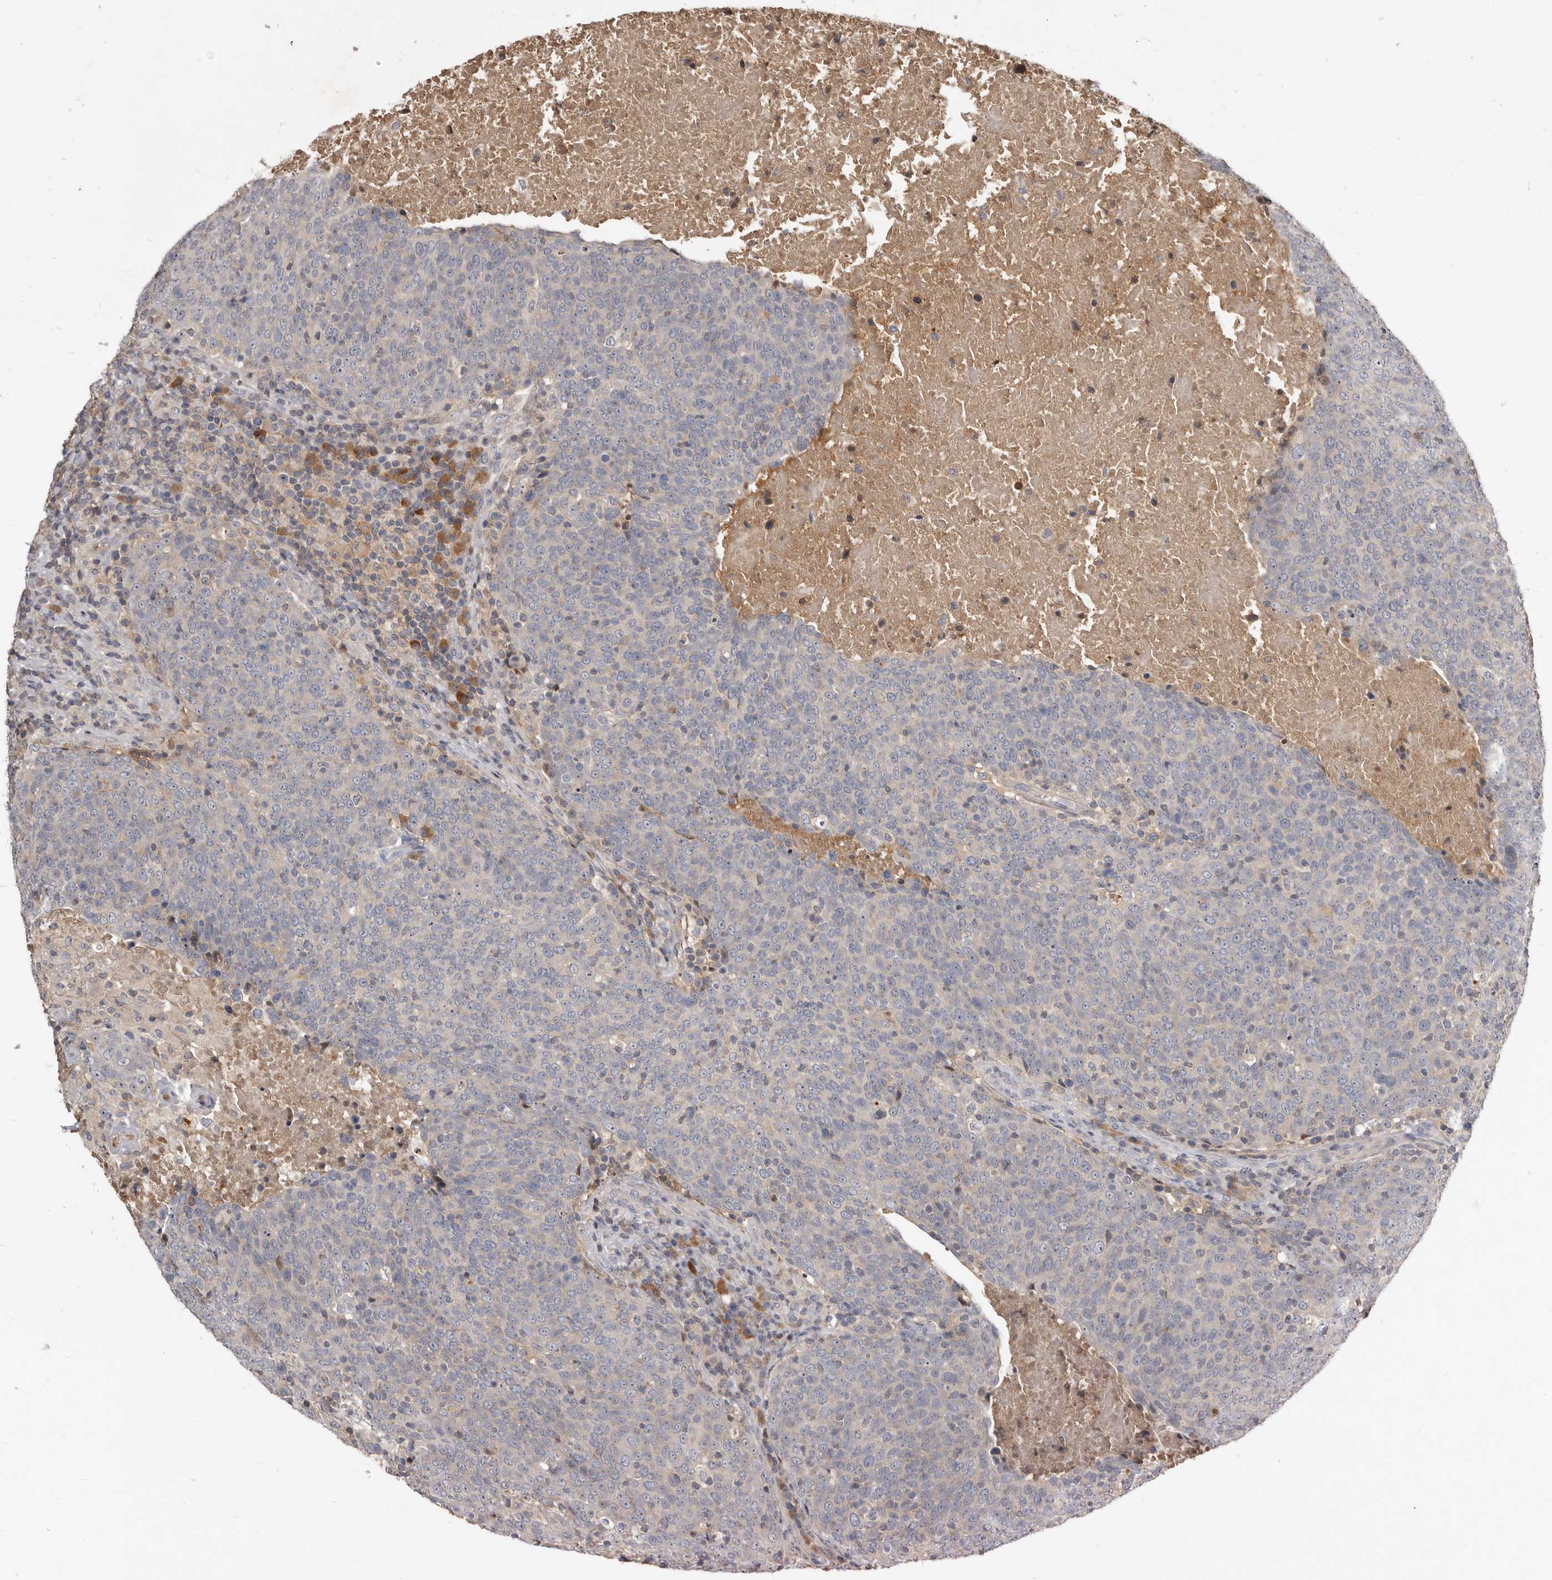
{"staining": {"intensity": "negative", "quantity": "none", "location": "none"}, "tissue": "head and neck cancer", "cell_type": "Tumor cells", "image_type": "cancer", "snomed": [{"axis": "morphology", "description": "Squamous cell carcinoma, NOS"}, {"axis": "morphology", "description": "Squamous cell carcinoma, metastatic, NOS"}, {"axis": "topography", "description": "Lymph node"}, {"axis": "topography", "description": "Head-Neck"}], "caption": "Tumor cells are negative for brown protein staining in head and neck cancer.", "gene": "TTC39A", "patient": {"sex": "male", "age": 62}}